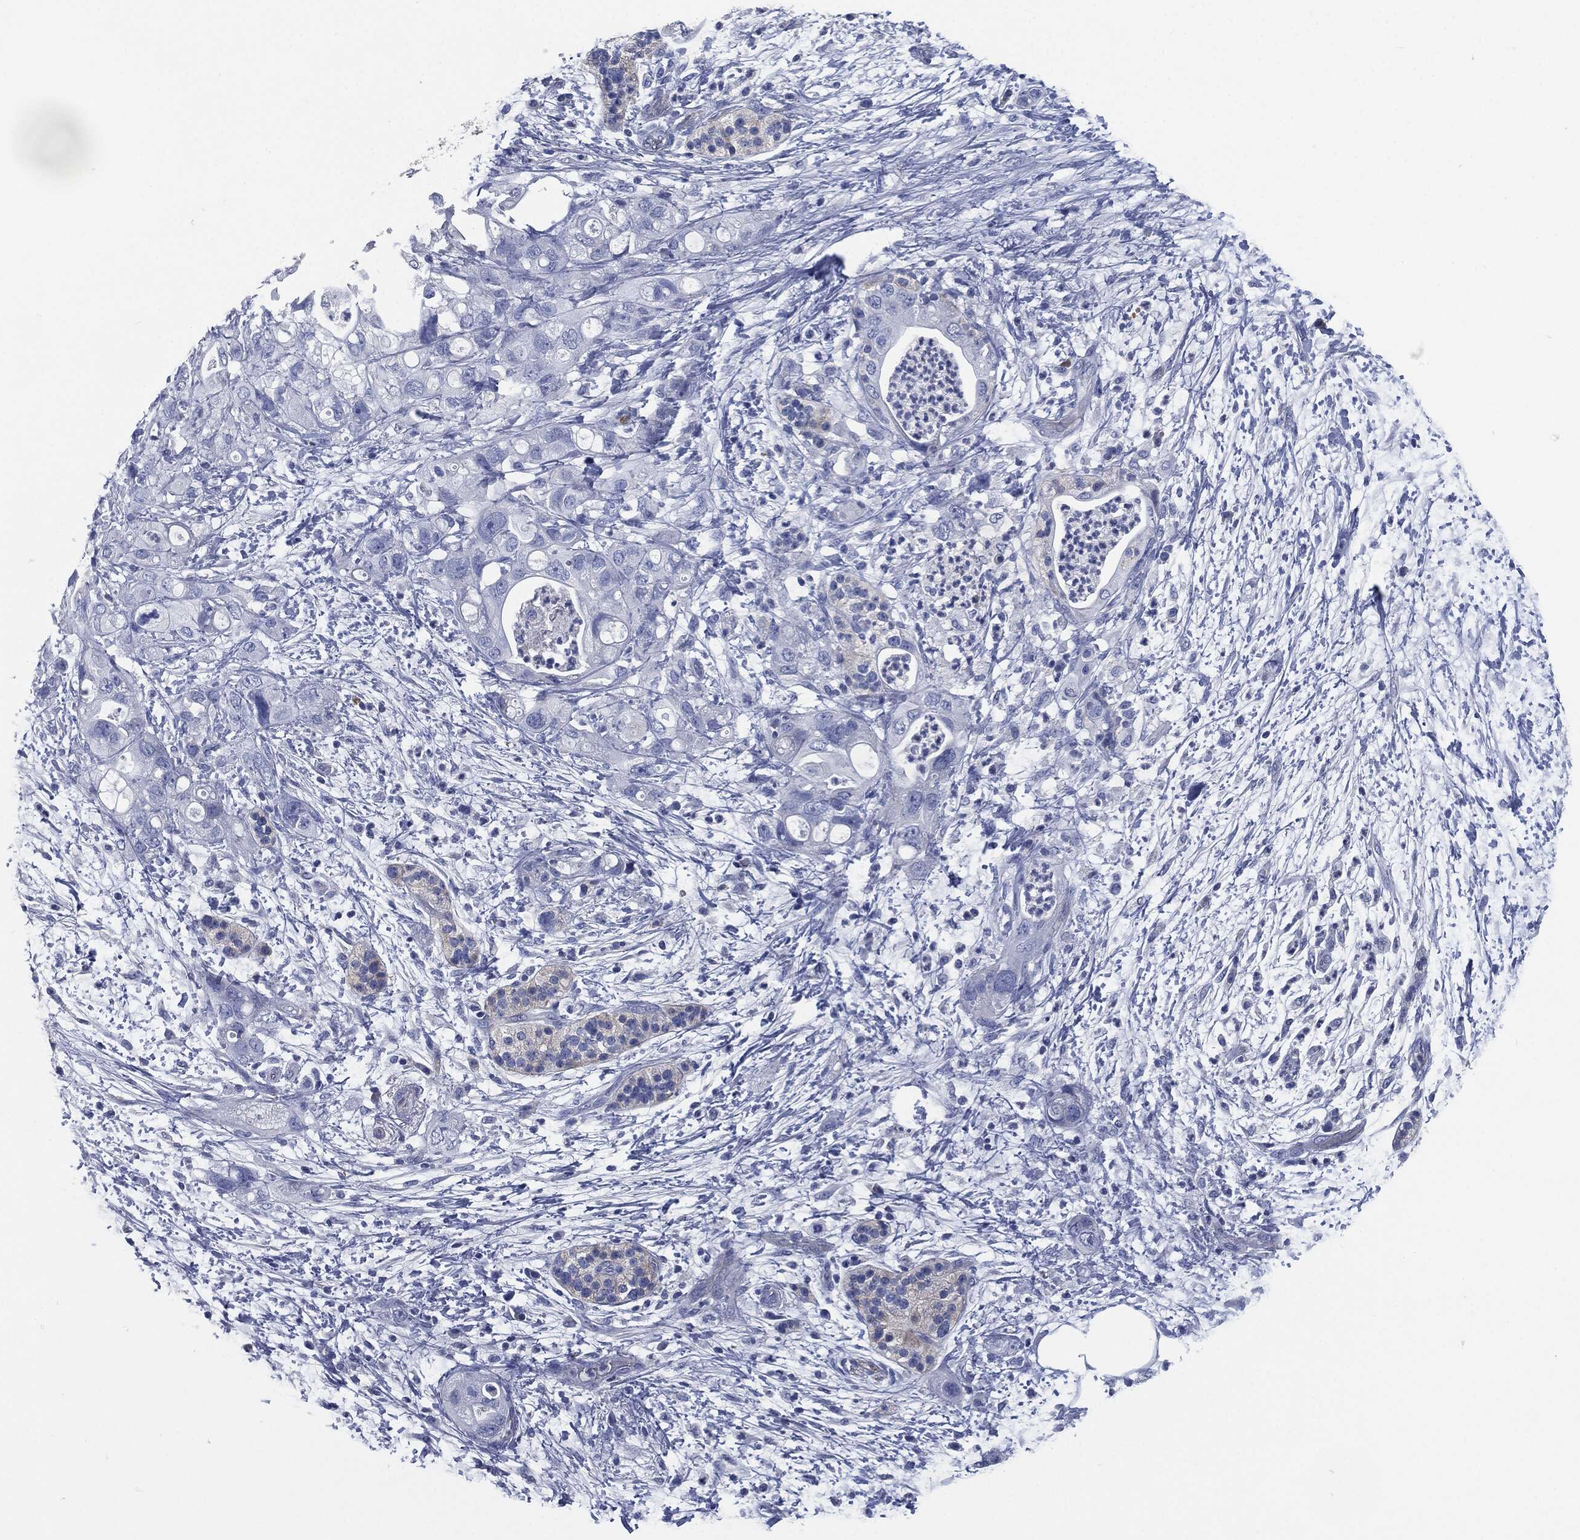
{"staining": {"intensity": "negative", "quantity": "none", "location": "none"}, "tissue": "pancreatic cancer", "cell_type": "Tumor cells", "image_type": "cancer", "snomed": [{"axis": "morphology", "description": "Adenocarcinoma, NOS"}, {"axis": "topography", "description": "Pancreas"}], "caption": "Tumor cells show no significant protein positivity in pancreatic cancer. (Brightfield microscopy of DAB (3,3'-diaminobenzidine) immunohistochemistry (IHC) at high magnification).", "gene": "CD27", "patient": {"sex": "female", "age": 72}}